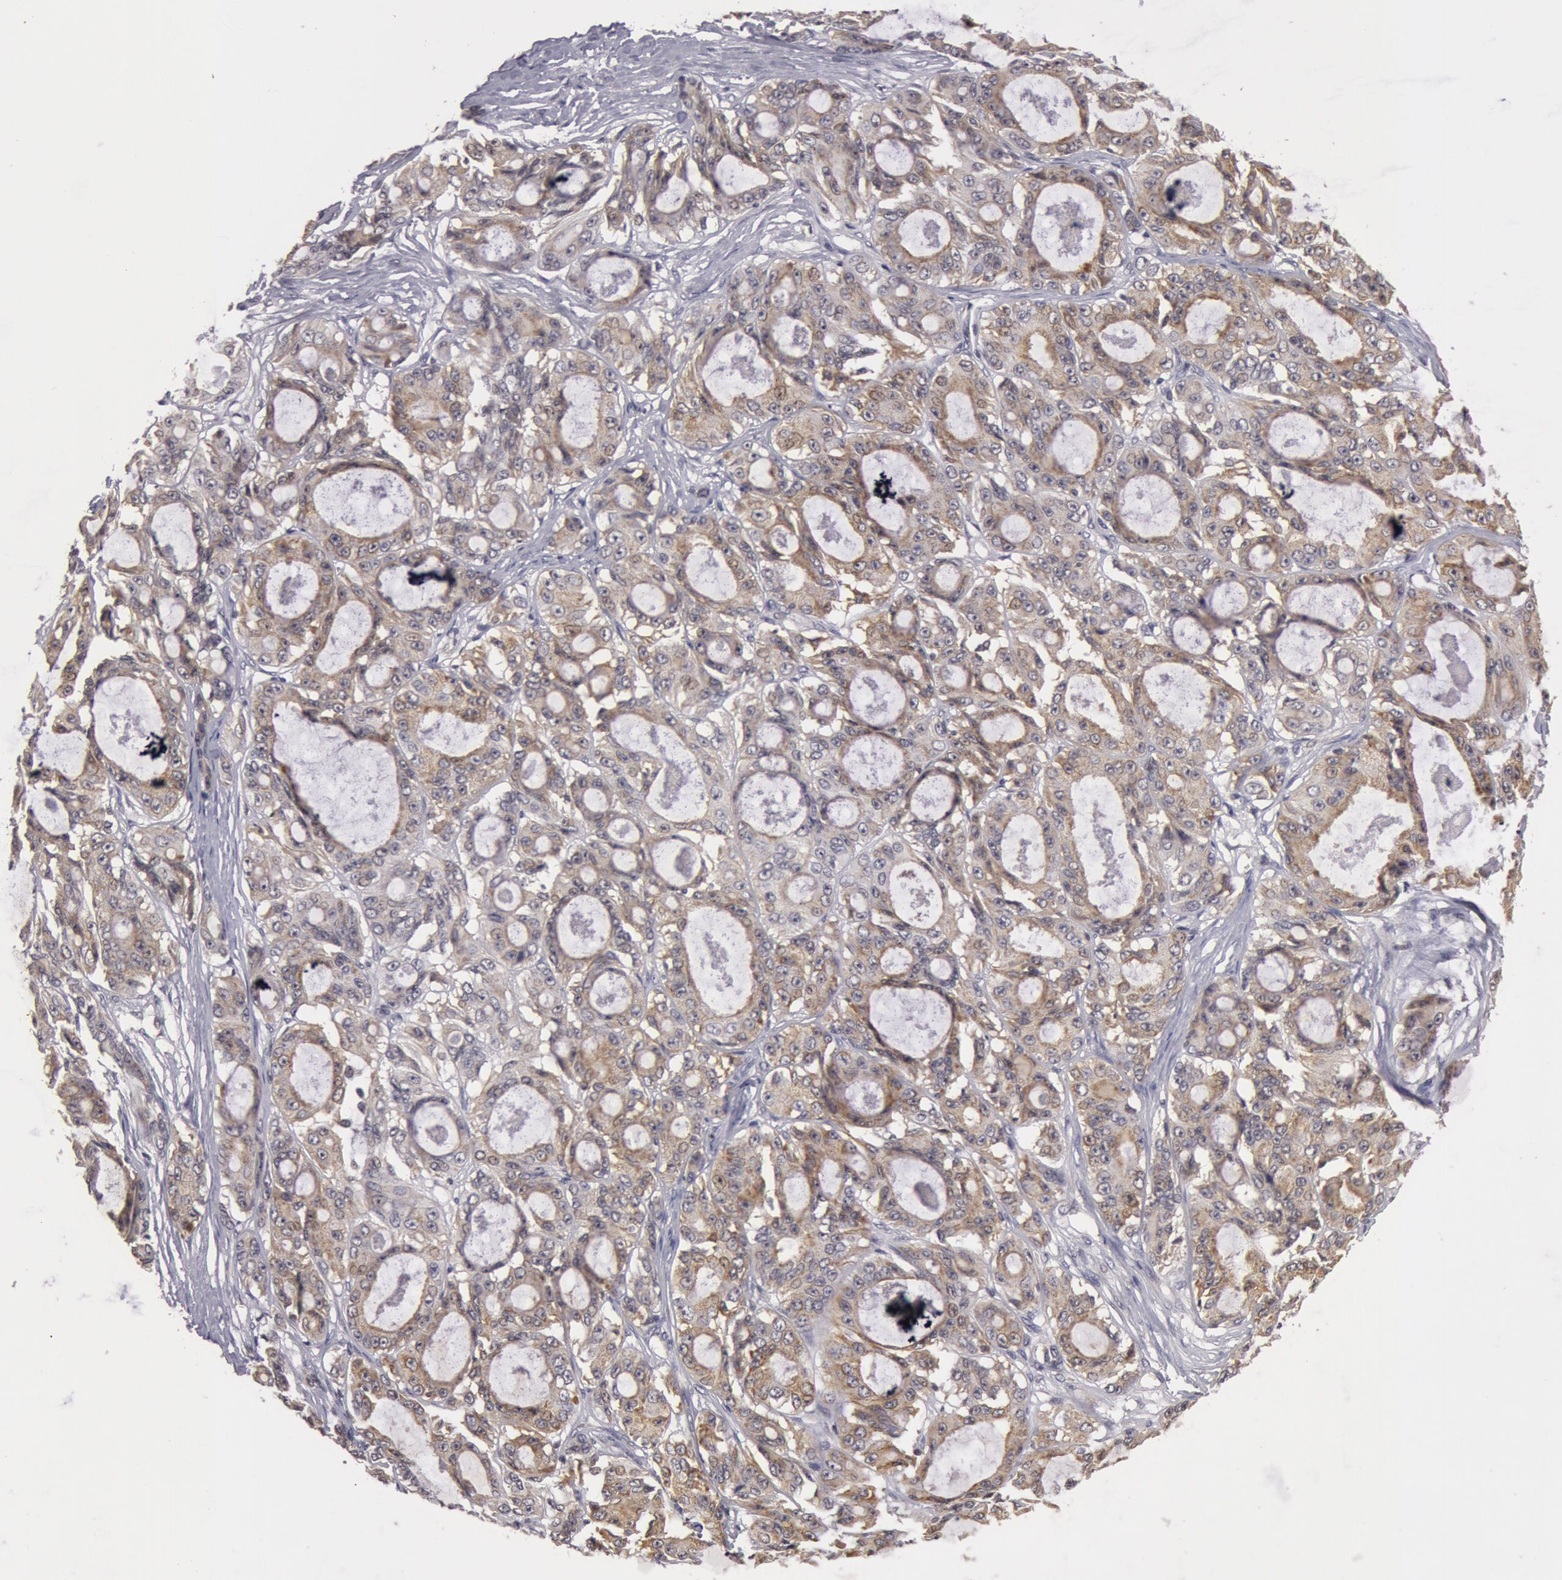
{"staining": {"intensity": "weak", "quantity": ">75%", "location": "cytoplasmic/membranous"}, "tissue": "ovarian cancer", "cell_type": "Tumor cells", "image_type": "cancer", "snomed": [{"axis": "morphology", "description": "Carcinoma, endometroid"}, {"axis": "topography", "description": "Ovary"}], "caption": "Immunohistochemical staining of human ovarian endometroid carcinoma displays low levels of weak cytoplasmic/membranous protein positivity in about >75% of tumor cells.", "gene": "SYTL4", "patient": {"sex": "female", "age": 61}}